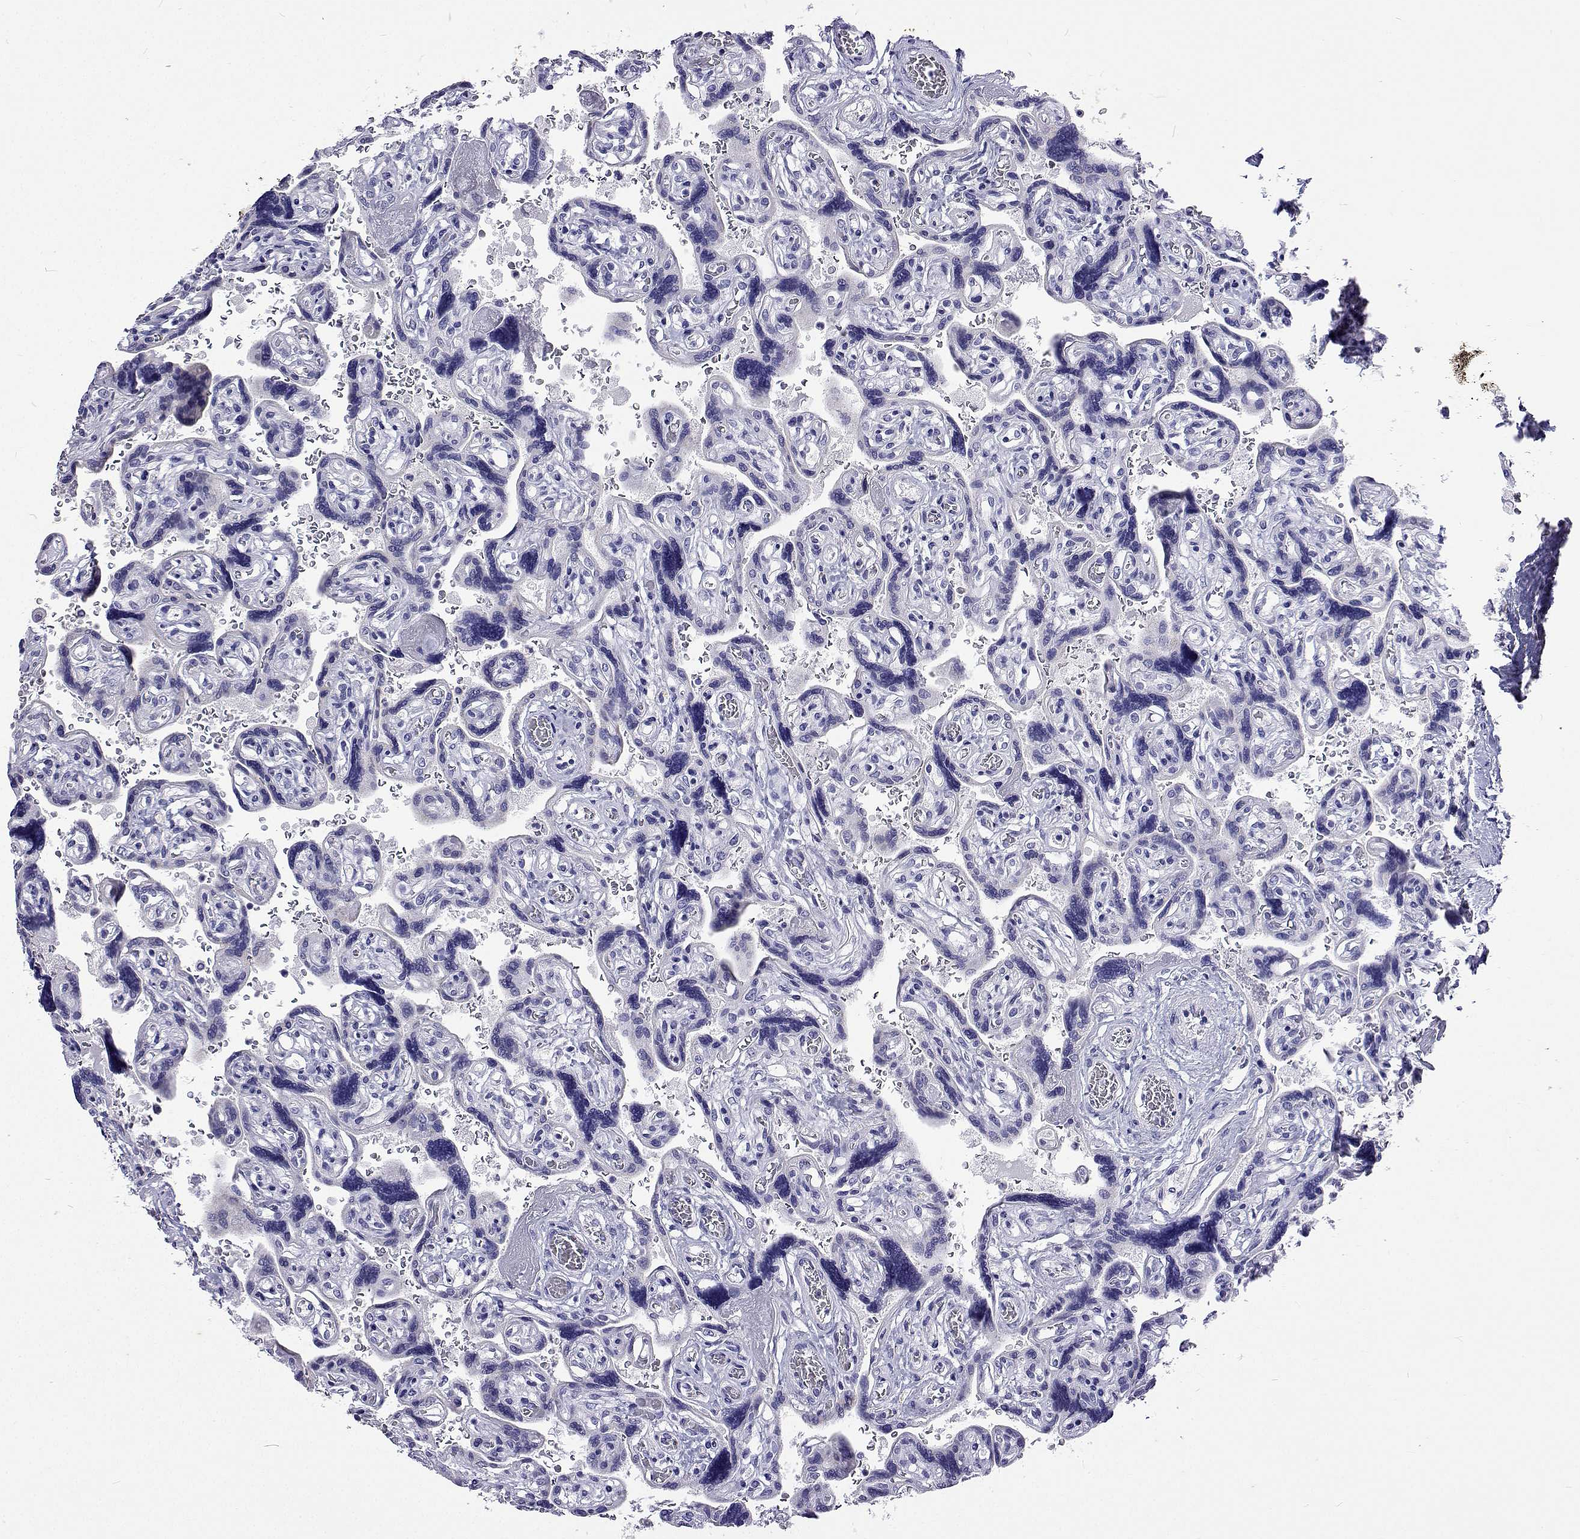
{"staining": {"intensity": "negative", "quantity": "none", "location": "none"}, "tissue": "placenta", "cell_type": "Decidual cells", "image_type": "normal", "snomed": [{"axis": "morphology", "description": "Normal tissue, NOS"}, {"axis": "topography", "description": "Placenta"}], "caption": "Protein analysis of normal placenta reveals no significant expression in decidual cells. Nuclei are stained in blue.", "gene": "UMODL1", "patient": {"sex": "female", "age": 32}}